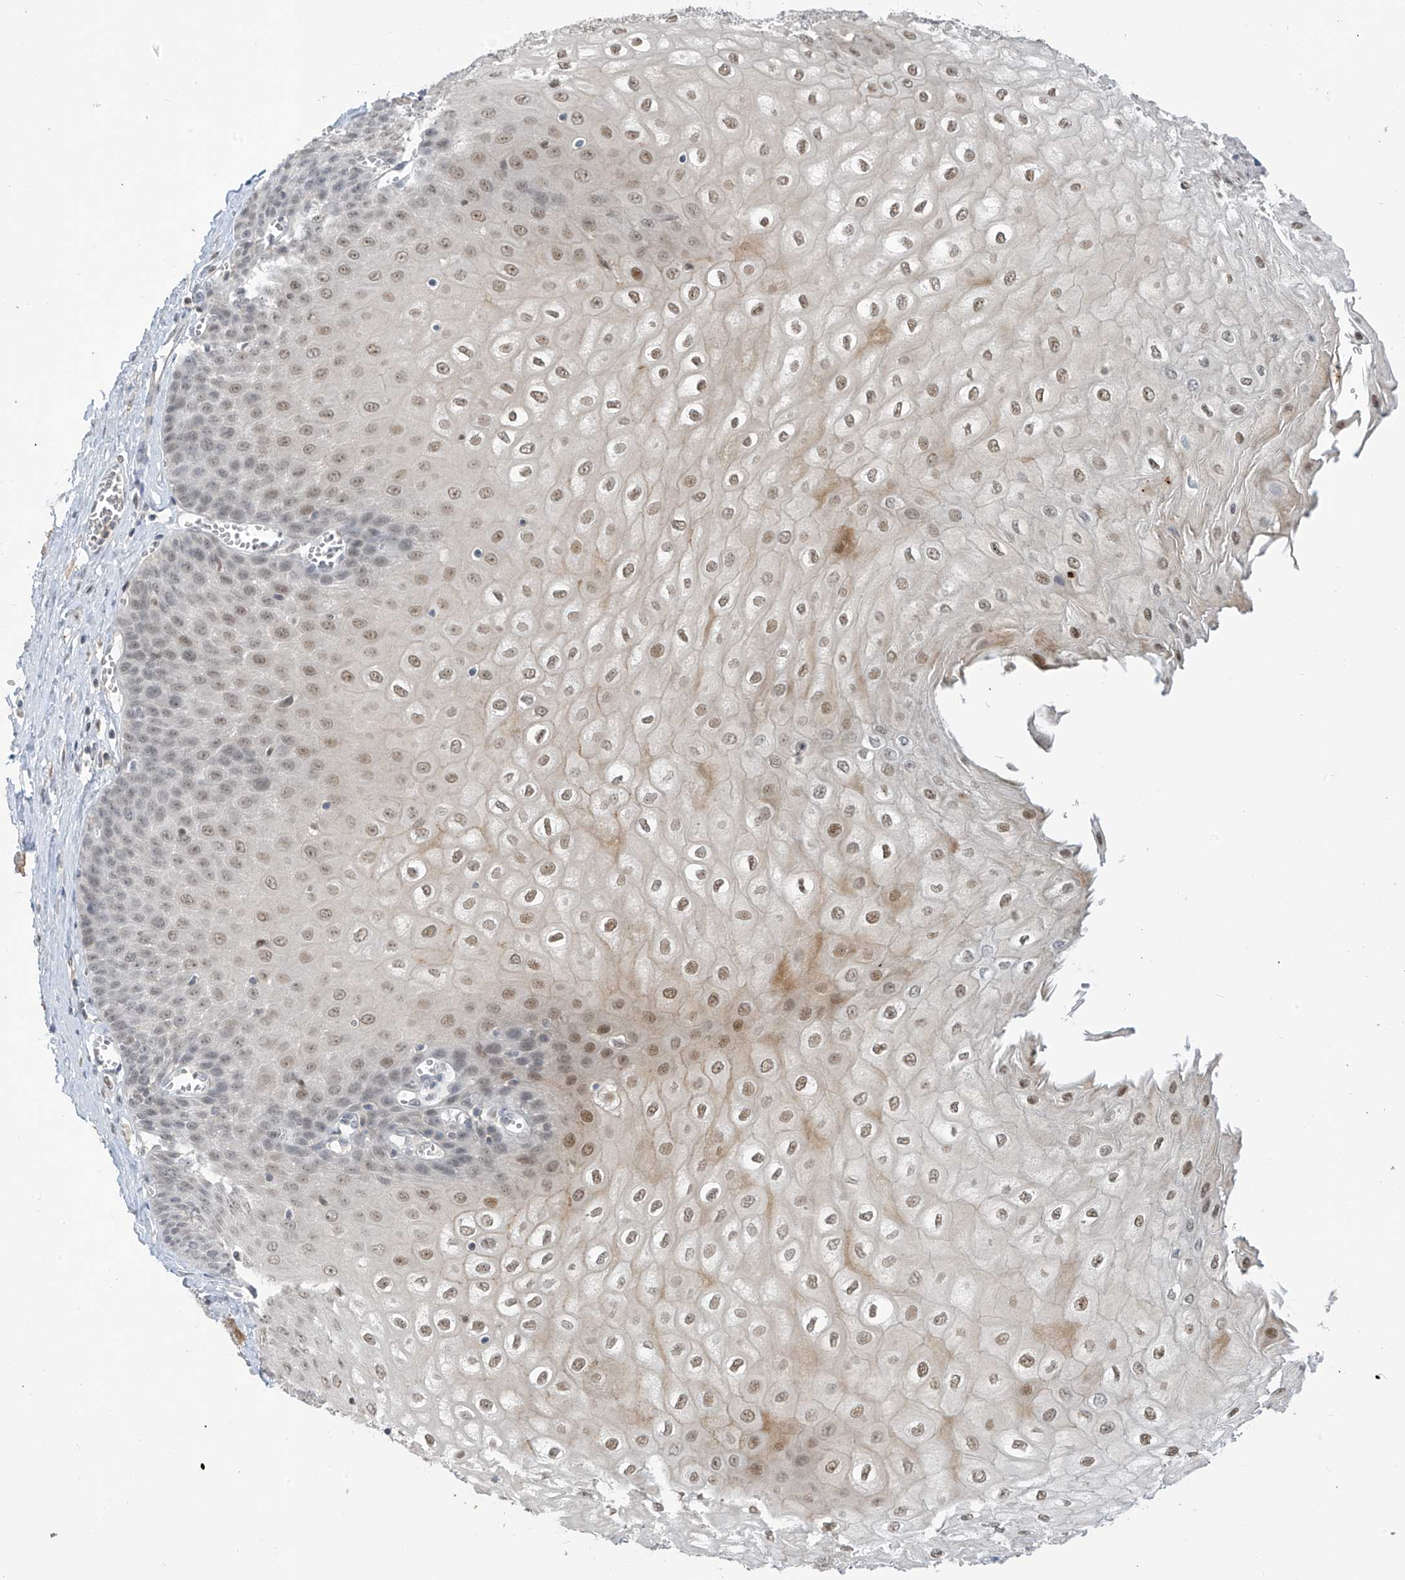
{"staining": {"intensity": "moderate", "quantity": ">75%", "location": "nuclear"}, "tissue": "esophagus", "cell_type": "Squamous epithelial cells", "image_type": "normal", "snomed": [{"axis": "morphology", "description": "Normal tissue, NOS"}, {"axis": "topography", "description": "Esophagus"}], "caption": "High-power microscopy captured an IHC image of unremarkable esophagus, revealing moderate nuclear staining in about >75% of squamous epithelial cells.", "gene": "METAP1D", "patient": {"sex": "male", "age": 60}}